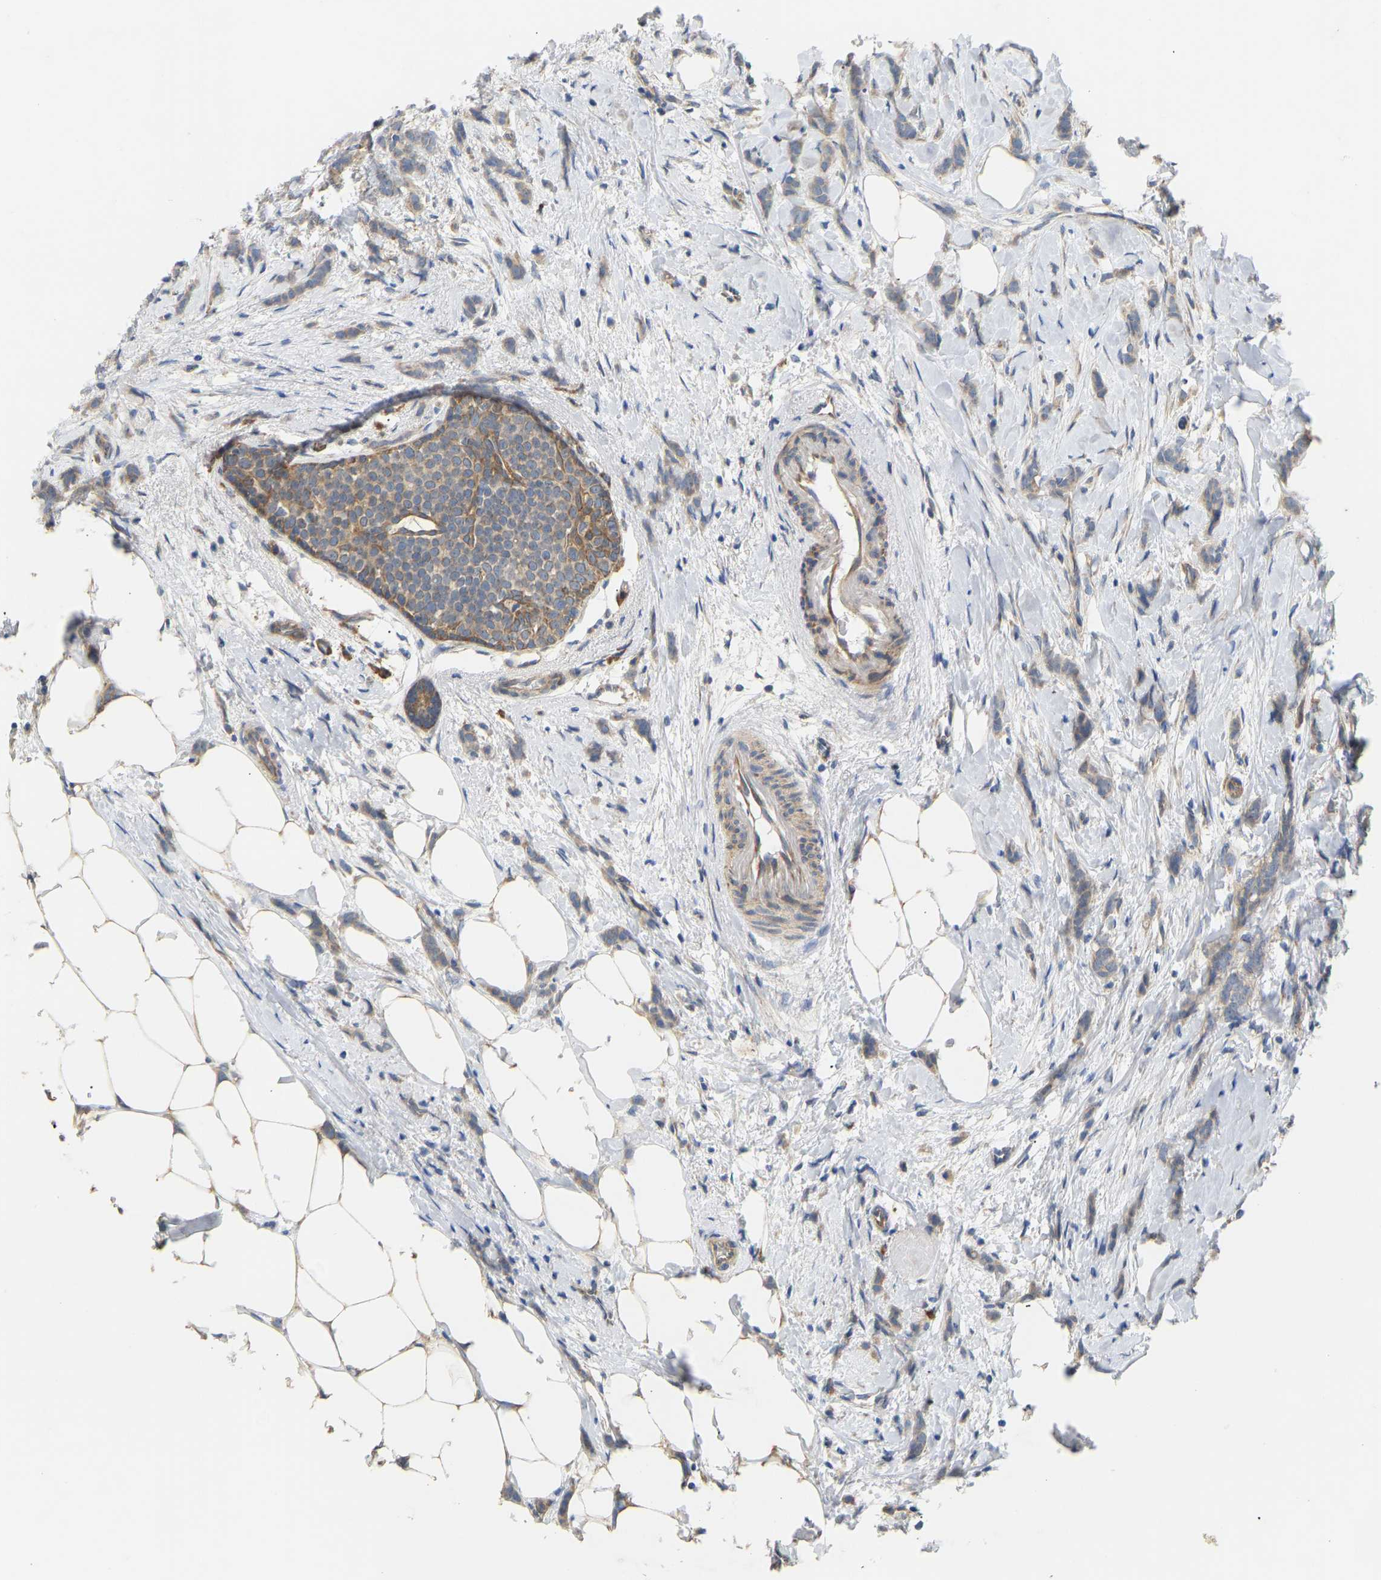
{"staining": {"intensity": "weak", "quantity": ">75%", "location": "cytoplasmic/membranous"}, "tissue": "breast cancer", "cell_type": "Tumor cells", "image_type": "cancer", "snomed": [{"axis": "morphology", "description": "Lobular carcinoma, in situ"}, {"axis": "morphology", "description": "Lobular carcinoma"}, {"axis": "topography", "description": "Breast"}], "caption": "Immunohistochemical staining of breast lobular carcinoma in situ shows low levels of weak cytoplasmic/membranous positivity in approximately >75% of tumor cells. (Brightfield microscopy of DAB IHC at high magnification).", "gene": "HACD2", "patient": {"sex": "female", "age": 41}}